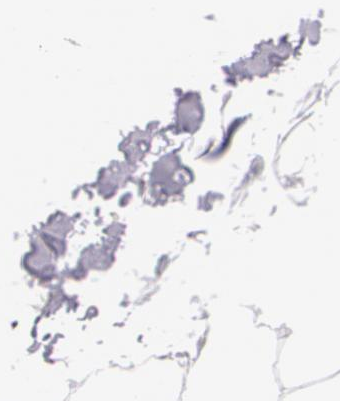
{"staining": {"intensity": "negative", "quantity": "none", "location": "none"}, "tissue": "adipose tissue", "cell_type": "Adipocytes", "image_type": "normal", "snomed": [{"axis": "morphology", "description": "Normal tissue, NOS"}, {"axis": "morphology", "description": "Duct carcinoma"}, {"axis": "topography", "description": "Breast"}, {"axis": "topography", "description": "Adipose tissue"}], "caption": "Immunohistochemistry (IHC) of normal adipose tissue reveals no positivity in adipocytes. (Stains: DAB immunohistochemistry with hematoxylin counter stain, Microscopy: brightfield microscopy at high magnification).", "gene": "DLG4", "patient": {"sex": "female", "age": 37}}